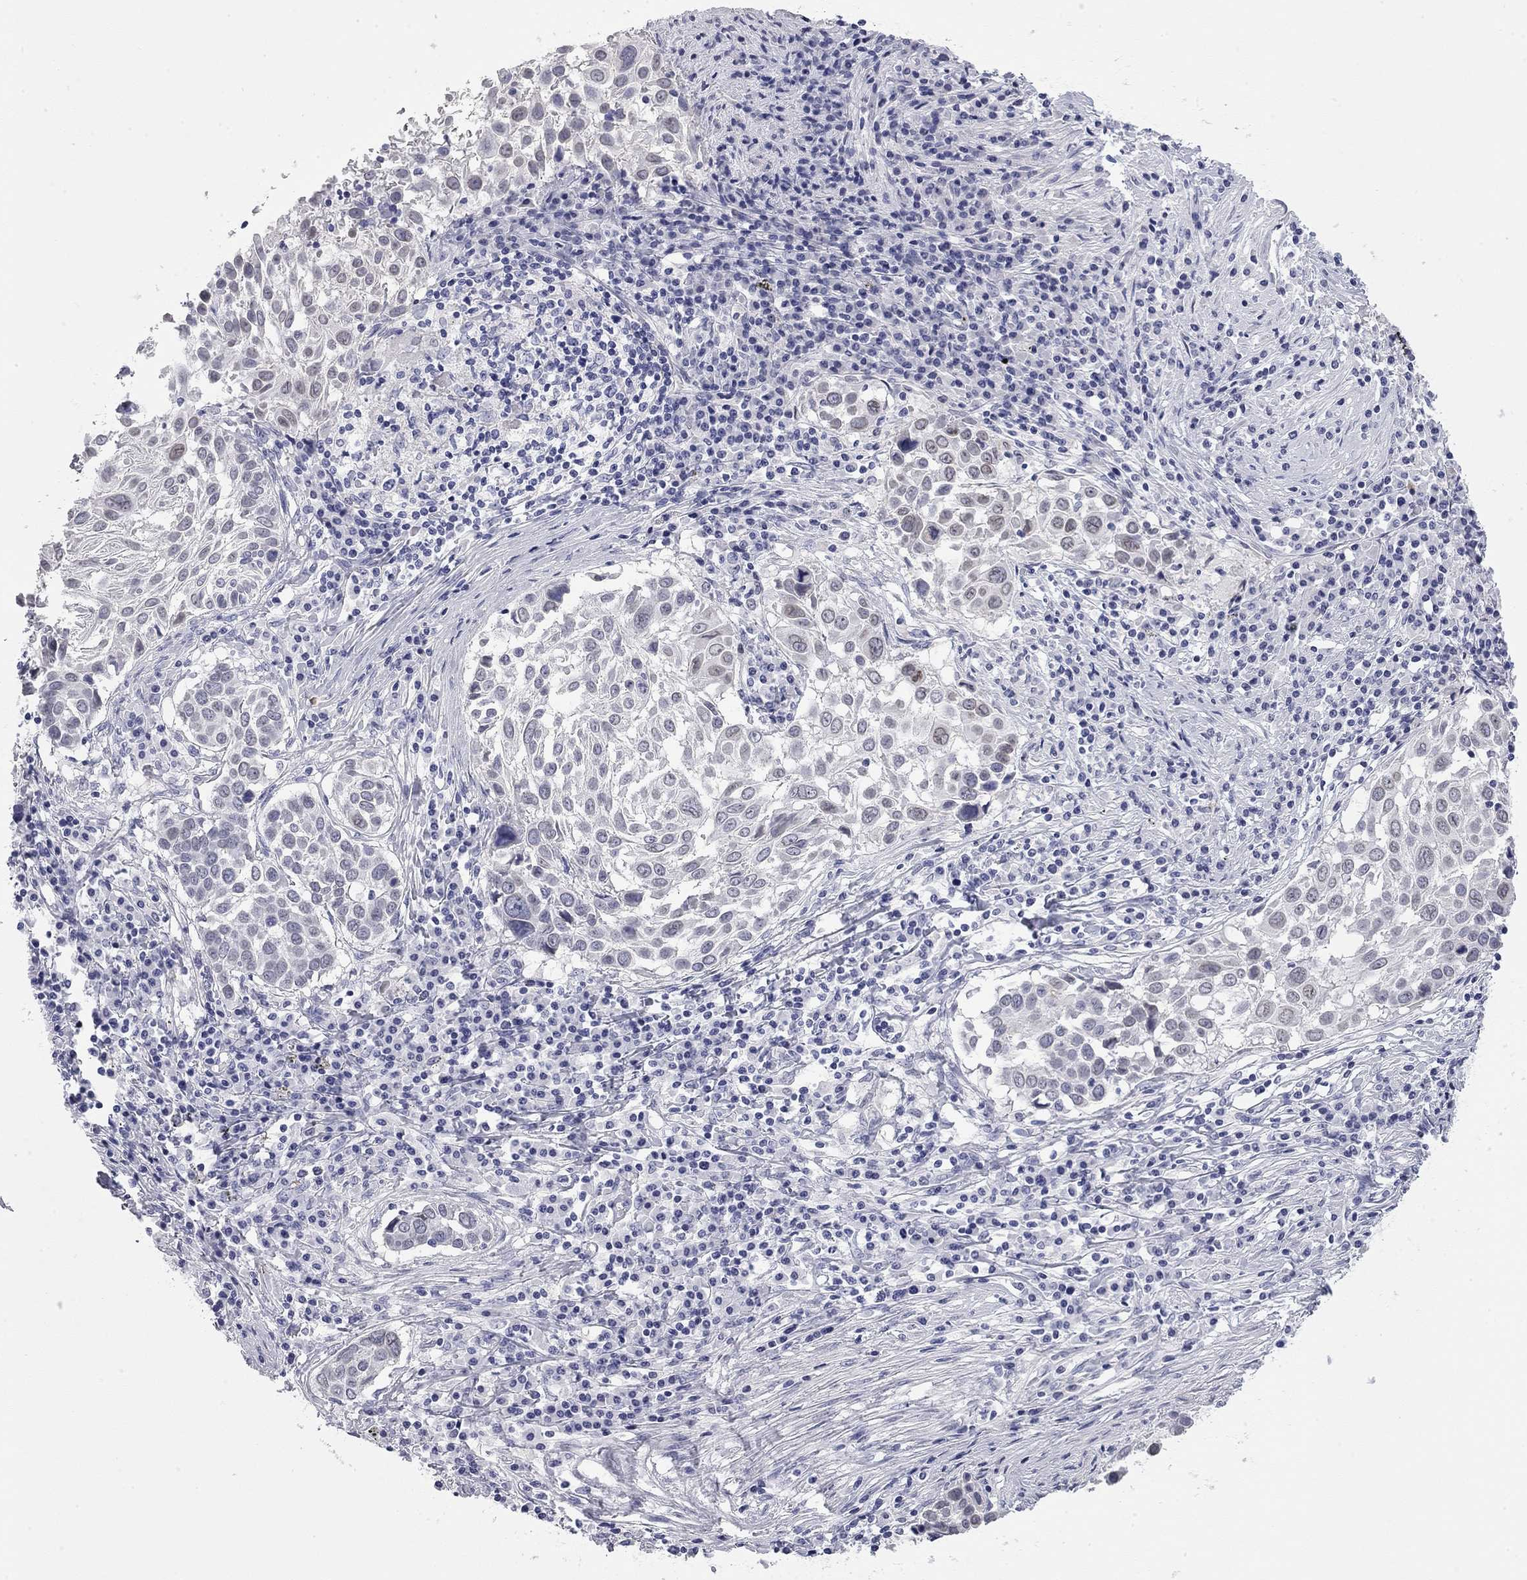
{"staining": {"intensity": "negative", "quantity": "none", "location": "none"}, "tissue": "lung cancer", "cell_type": "Tumor cells", "image_type": "cancer", "snomed": [{"axis": "morphology", "description": "Squamous cell carcinoma, NOS"}, {"axis": "topography", "description": "Lung"}], "caption": "Immunohistochemistry (IHC) photomicrograph of human lung cancer (squamous cell carcinoma) stained for a protein (brown), which exhibits no expression in tumor cells.", "gene": "AK8", "patient": {"sex": "male", "age": 57}}